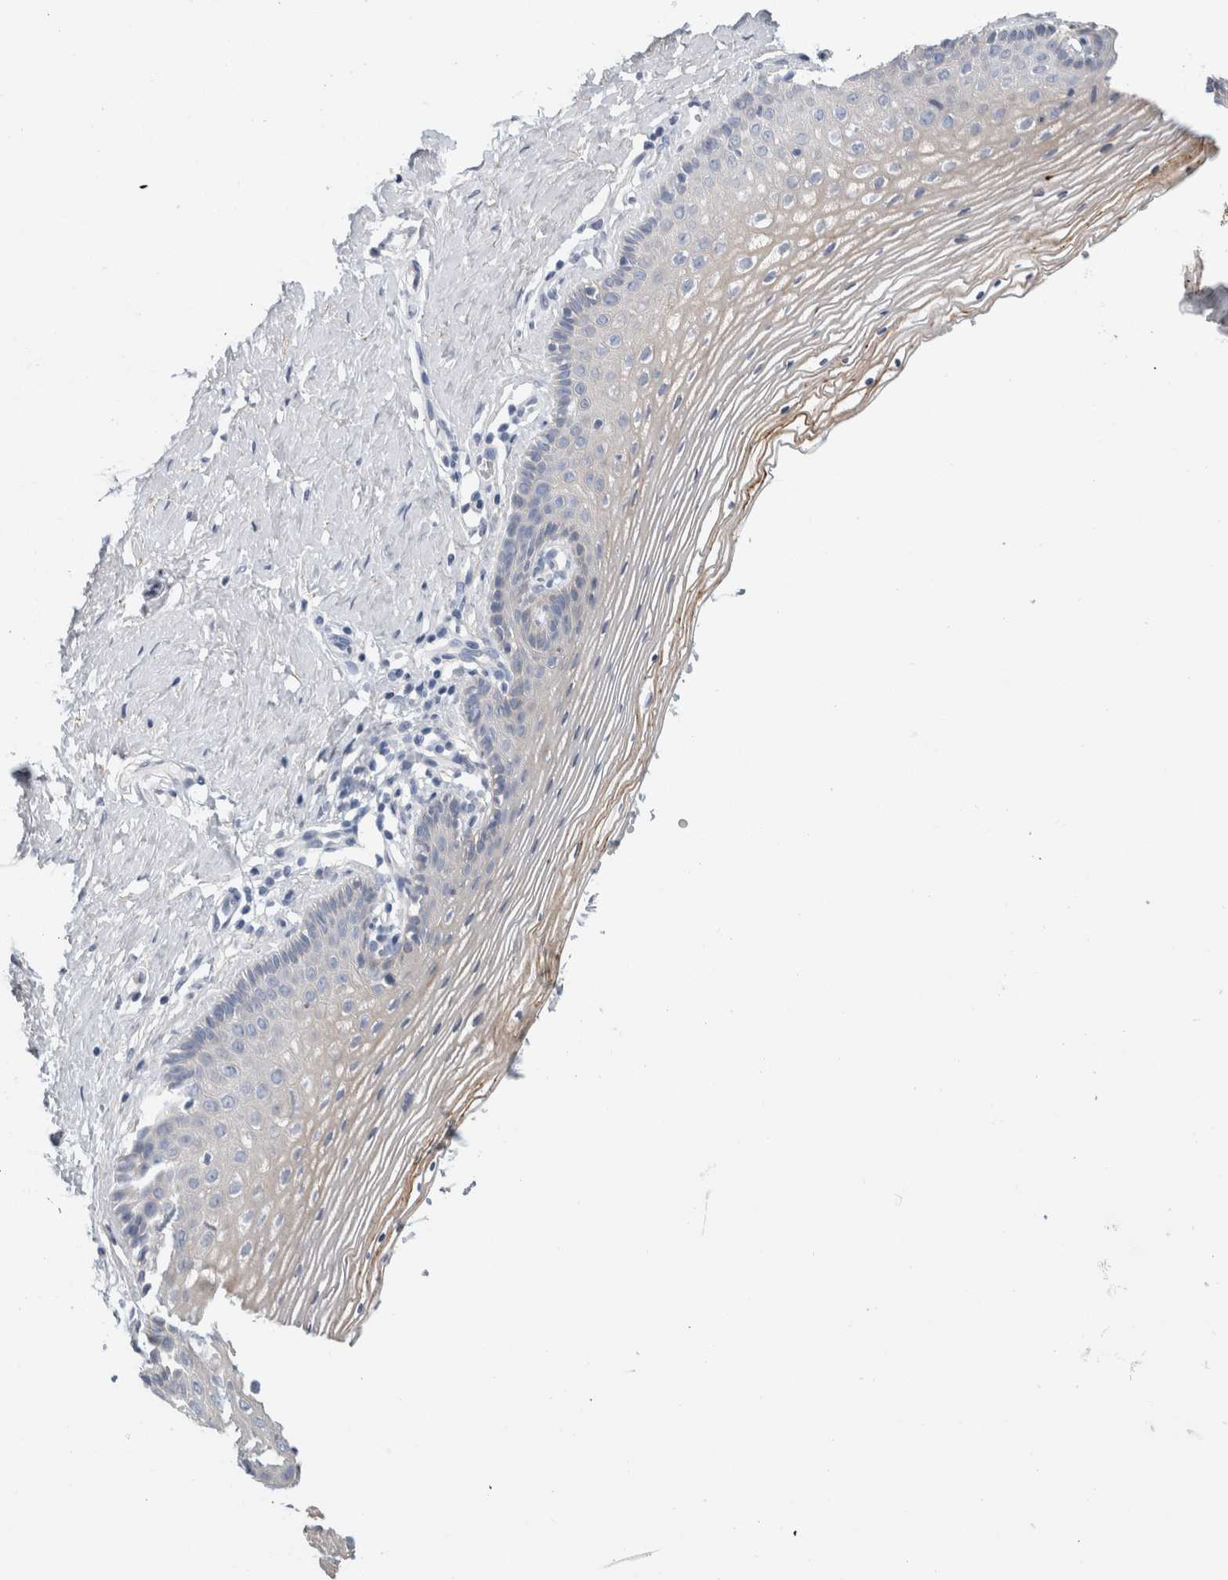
{"staining": {"intensity": "weak", "quantity": "25%-75%", "location": "cytoplasmic/membranous"}, "tissue": "vagina", "cell_type": "Squamous epithelial cells", "image_type": "normal", "snomed": [{"axis": "morphology", "description": "Normal tissue, NOS"}, {"axis": "topography", "description": "Vagina"}], "caption": "This image demonstrates IHC staining of unremarkable vagina, with low weak cytoplasmic/membranous staining in approximately 25%-75% of squamous epithelial cells.", "gene": "CD55", "patient": {"sex": "female", "age": 32}}